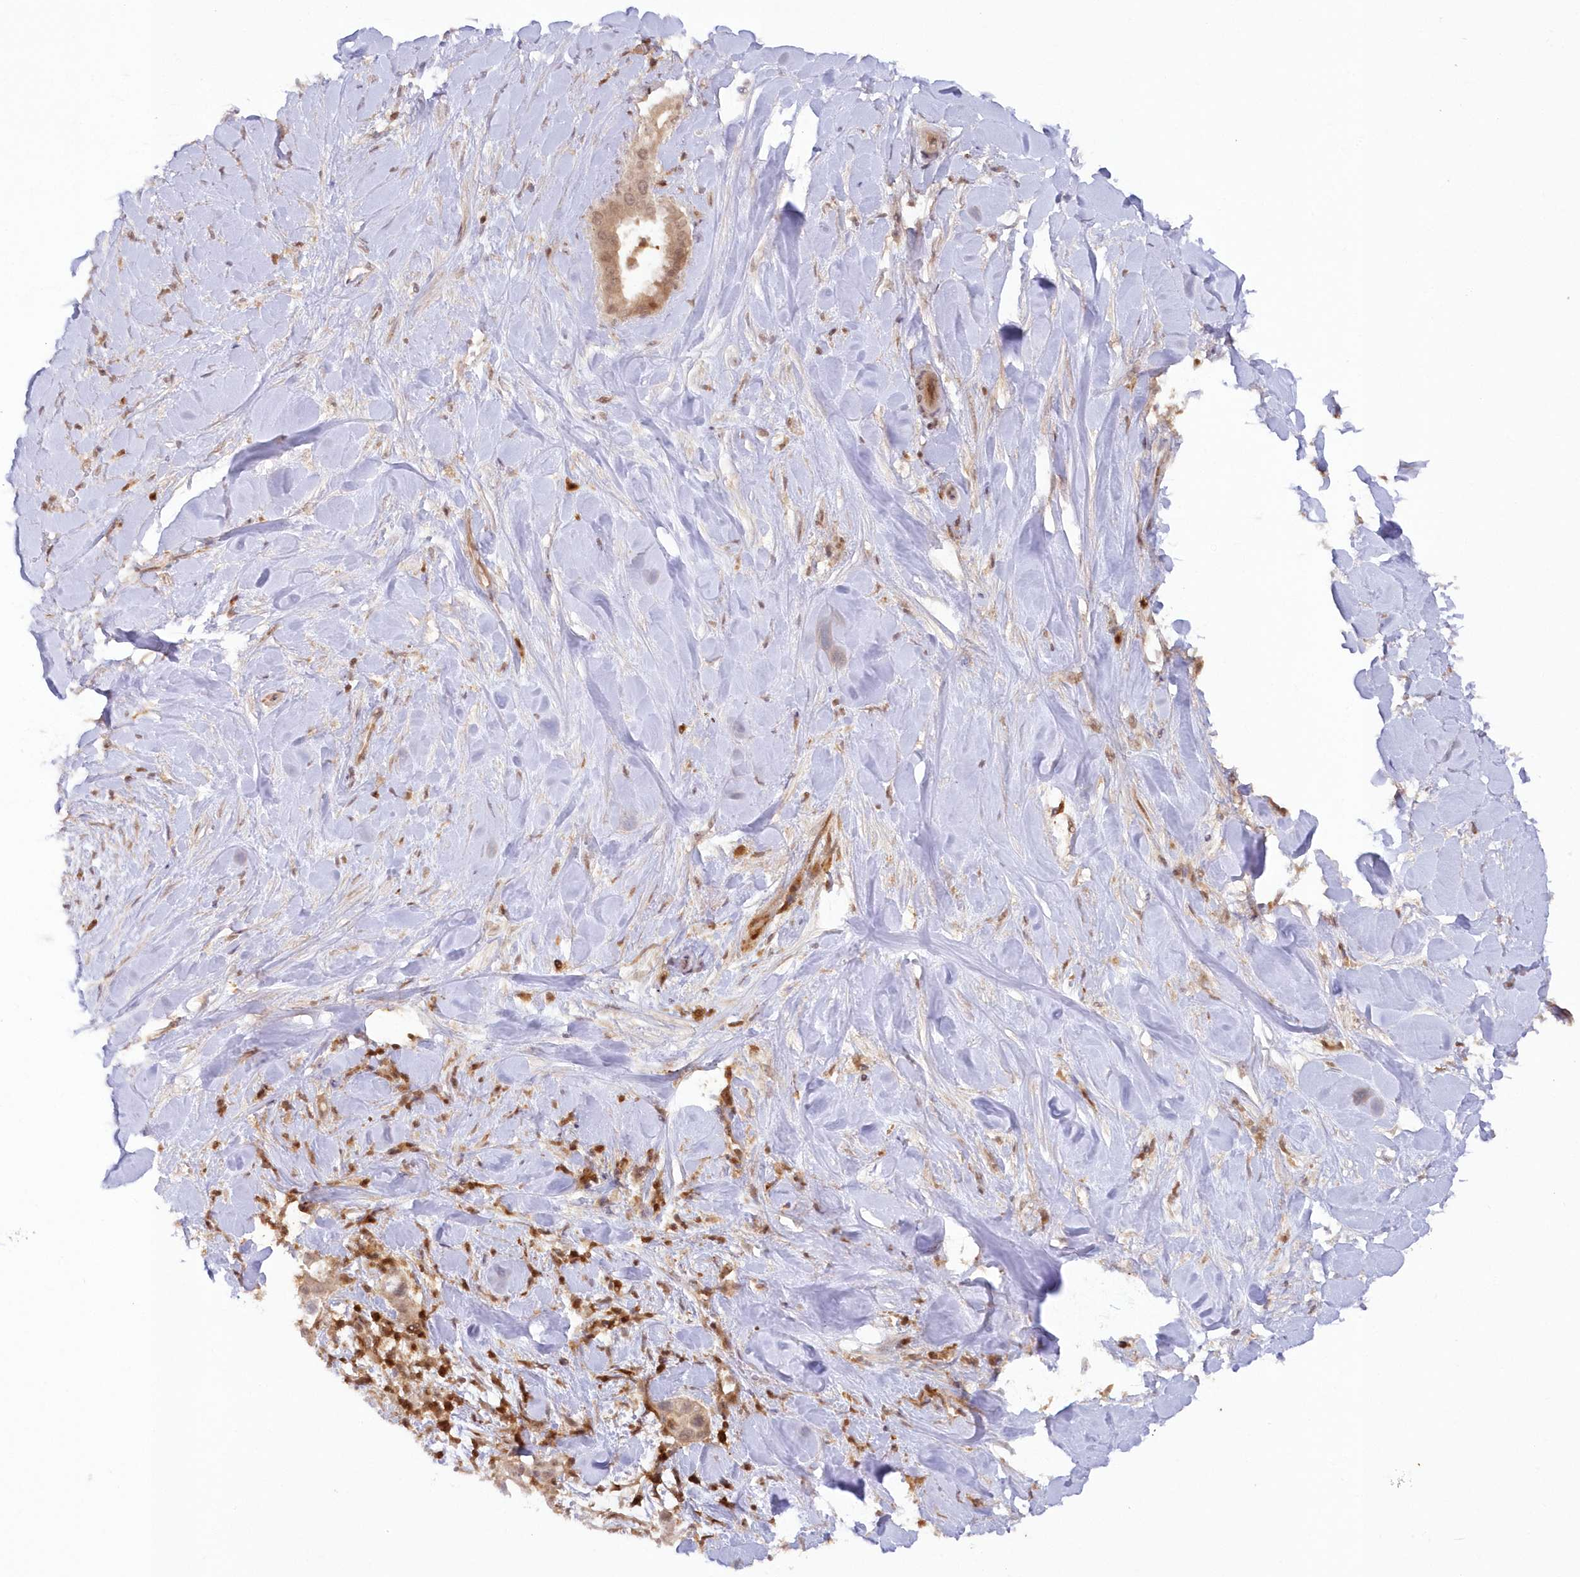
{"staining": {"intensity": "weak", "quantity": ">75%", "location": "cytoplasmic/membranous,nuclear"}, "tissue": "liver cancer", "cell_type": "Tumor cells", "image_type": "cancer", "snomed": [{"axis": "morphology", "description": "Cholangiocarcinoma"}, {"axis": "topography", "description": "Liver"}], "caption": "IHC (DAB (3,3'-diaminobenzidine)) staining of human liver cholangiocarcinoma reveals weak cytoplasmic/membranous and nuclear protein positivity in approximately >75% of tumor cells. (Stains: DAB (3,3'-diaminobenzidine) in brown, nuclei in blue, Microscopy: brightfield microscopy at high magnification).", "gene": "GBE1", "patient": {"sex": "female", "age": 54}}